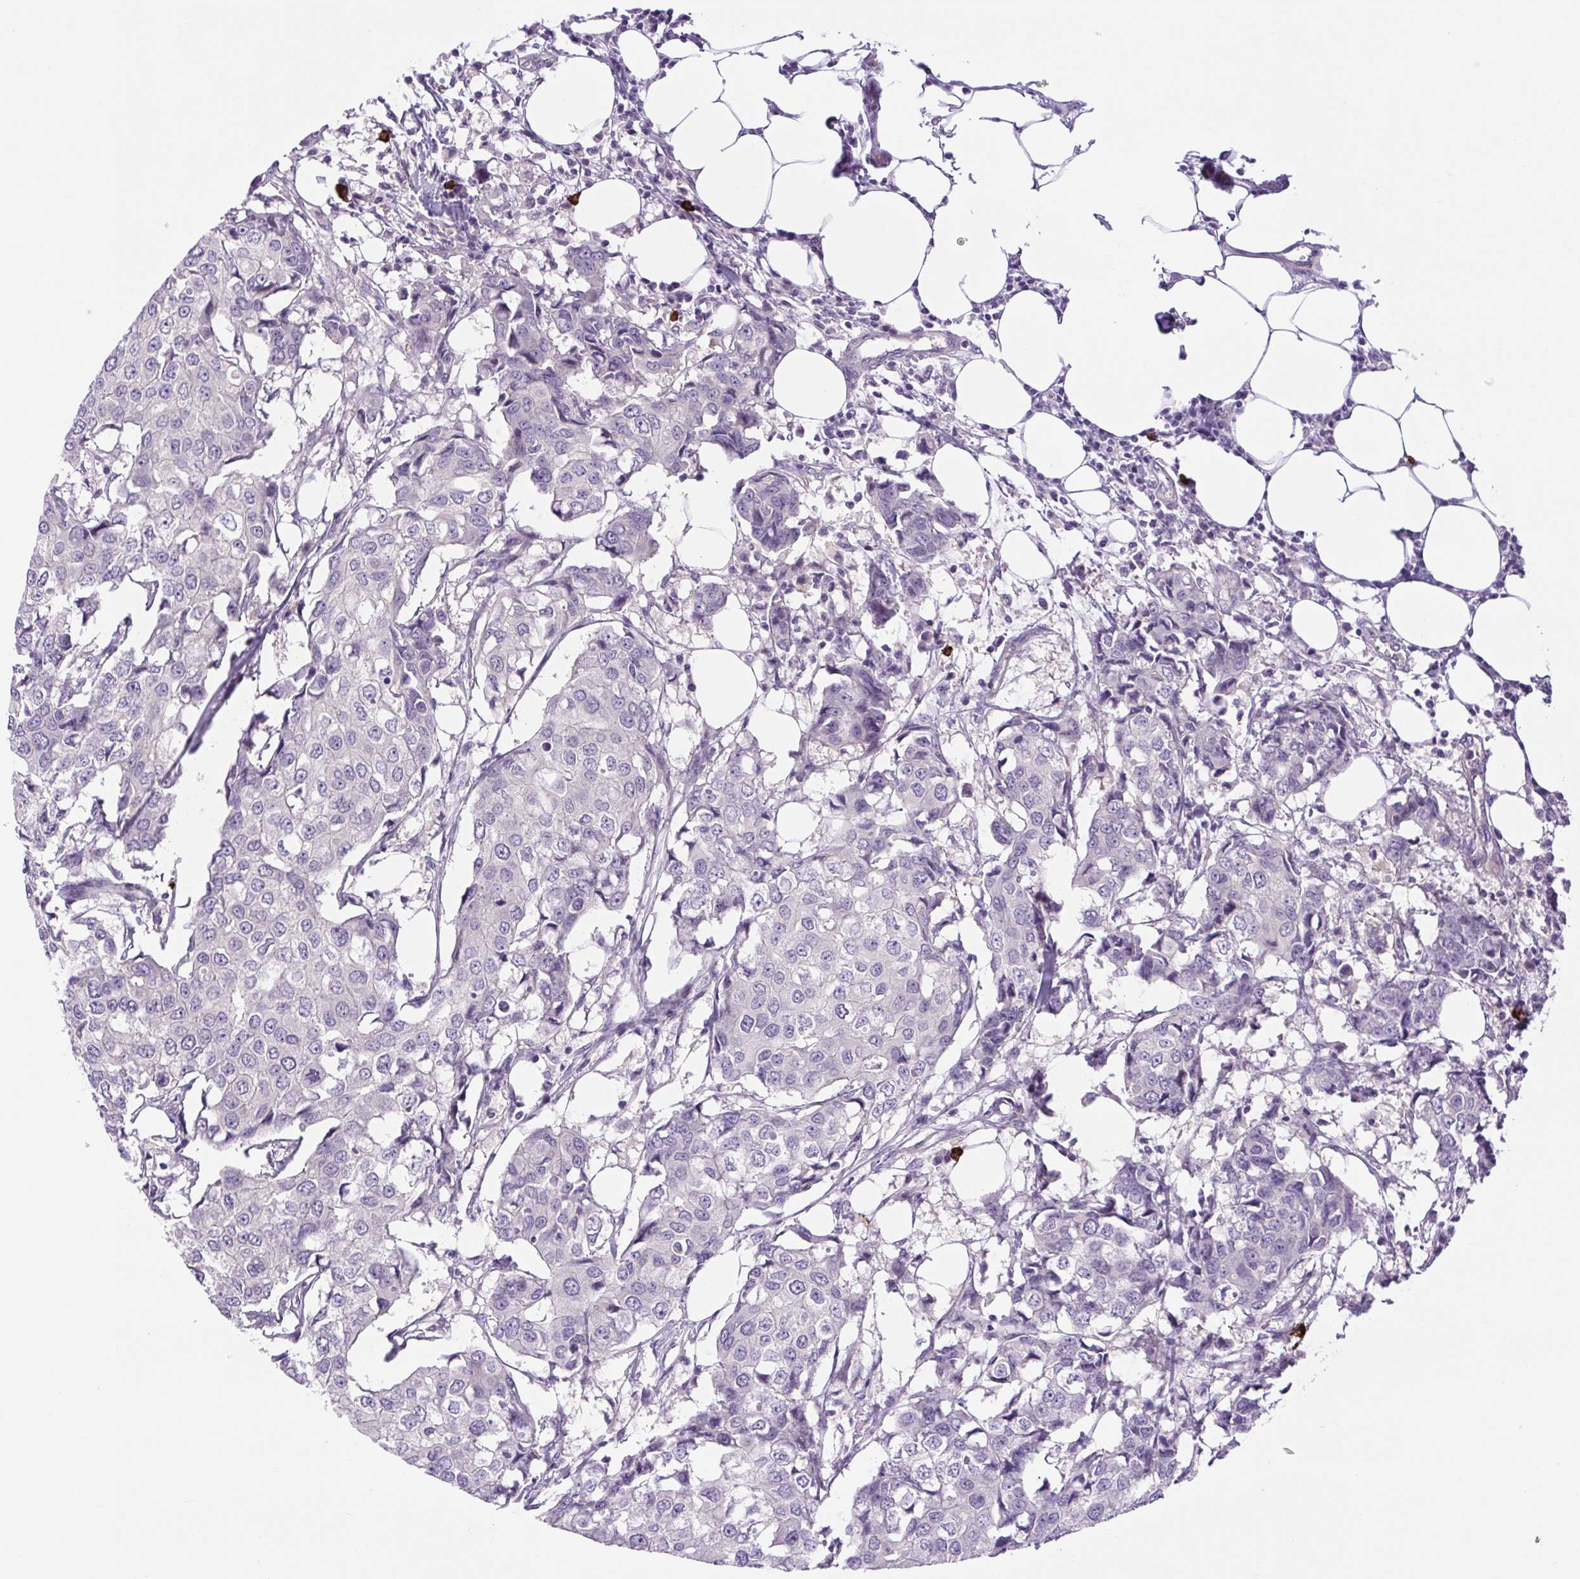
{"staining": {"intensity": "negative", "quantity": "none", "location": "none"}, "tissue": "breast cancer", "cell_type": "Tumor cells", "image_type": "cancer", "snomed": [{"axis": "morphology", "description": "Duct carcinoma"}, {"axis": "topography", "description": "Breast"}], "caption": "Protein analysis of breast cancer (invasive ductal carcinoma) reveals no significant positivity in tumor cells.", "gene": "FAM177B", "patient": {"sex": "female", "age": 27}}